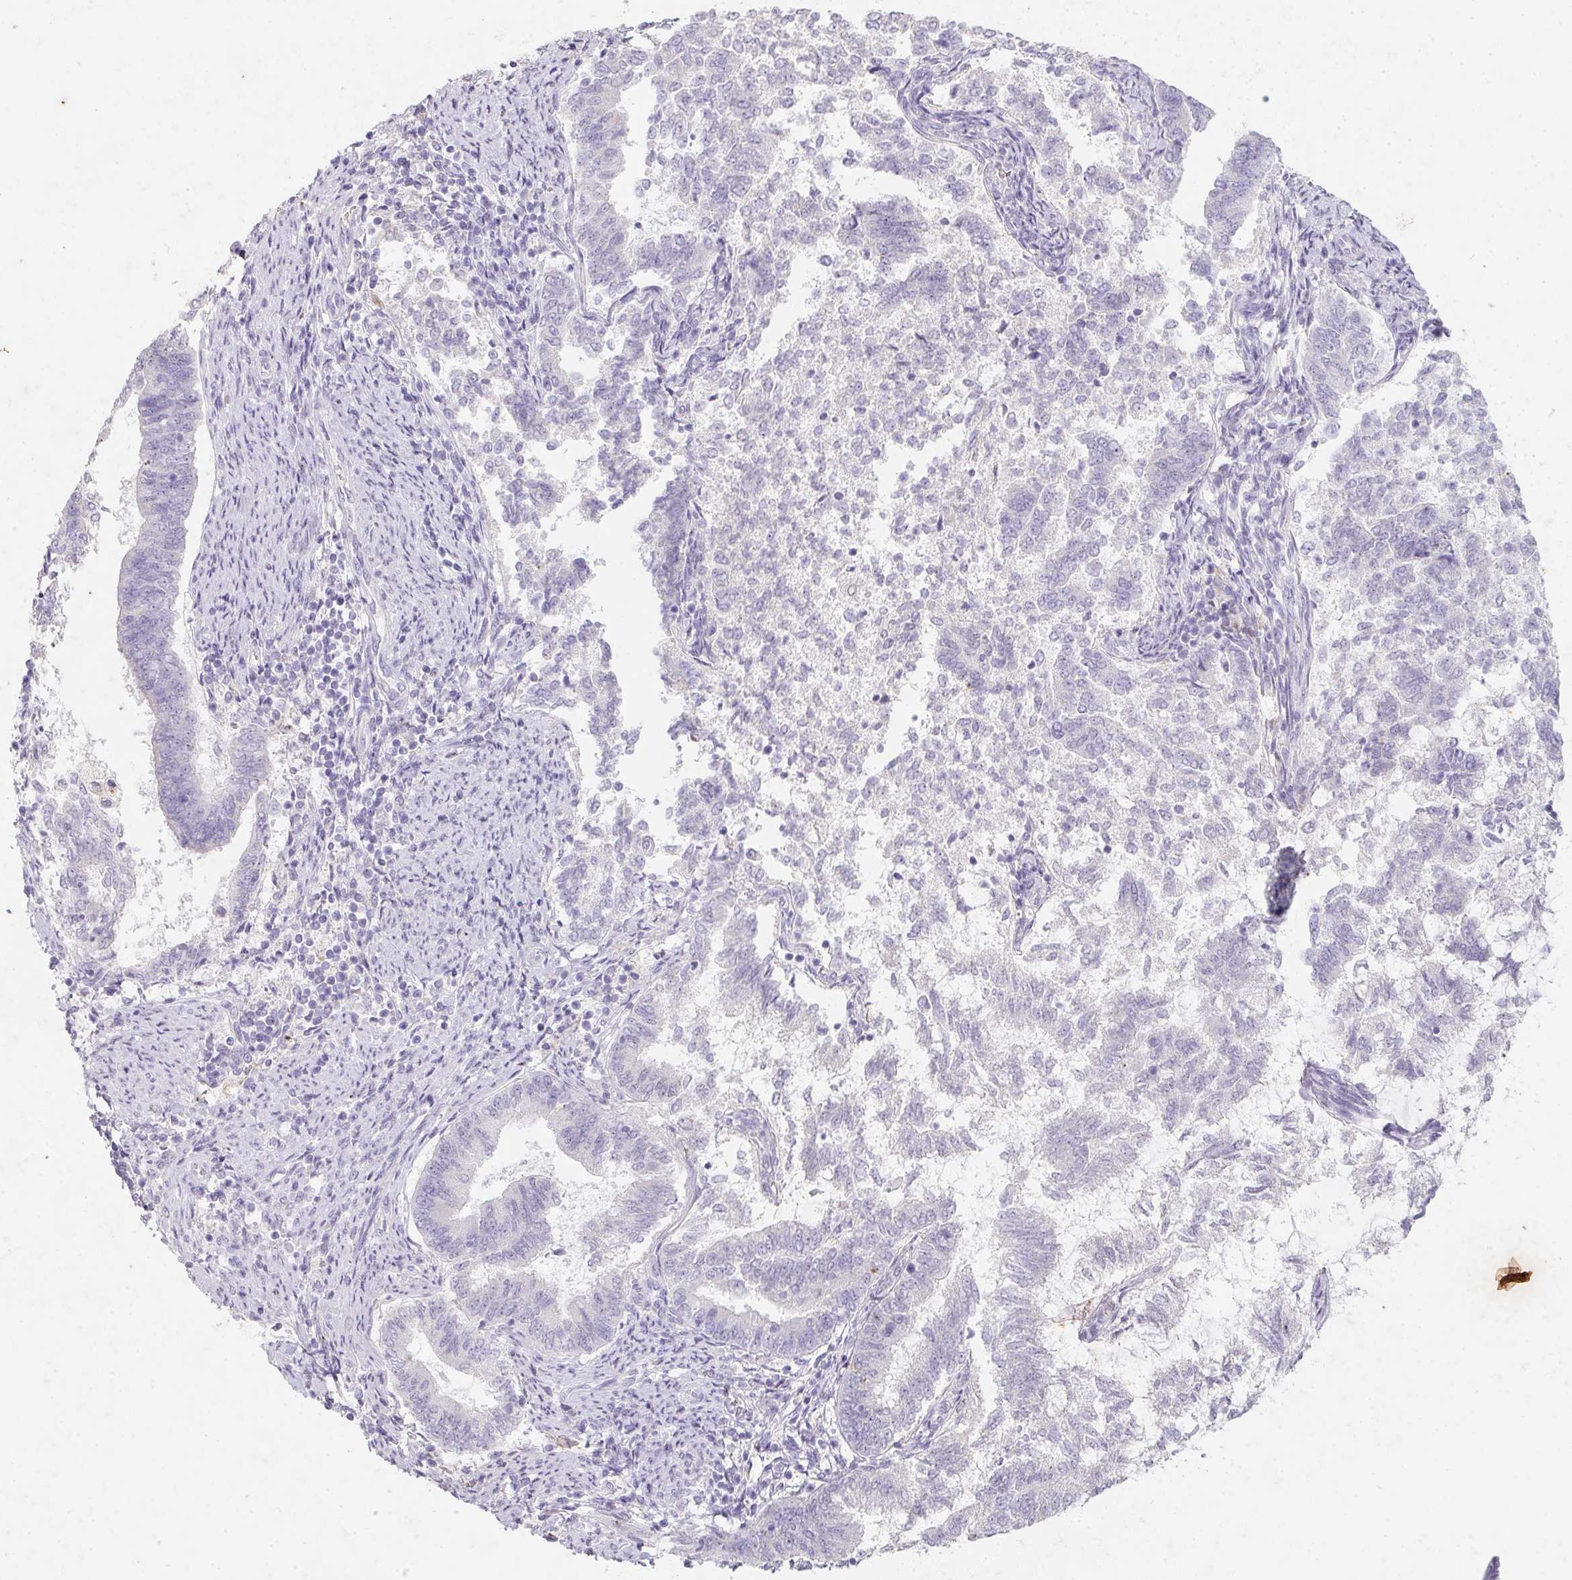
{"staining": {"intensity": "negative", "quantity": "none", "location": "none"}, "tissue": "endometrial cancer", "cell_type": "Tumor cells", "image_type": "cancer", "snomed": [{"axis": "morphology", "description": "Adenocarcinoma, NOS"}, {"axis": "topography", "description": "Endometrium"}], "caption": "DAB immunohistochemical staining of human endometrial cancer reveals no significant staining in tumor cells.", "gene": "DCD", "patient": {"sex": "female", "age": 65}}